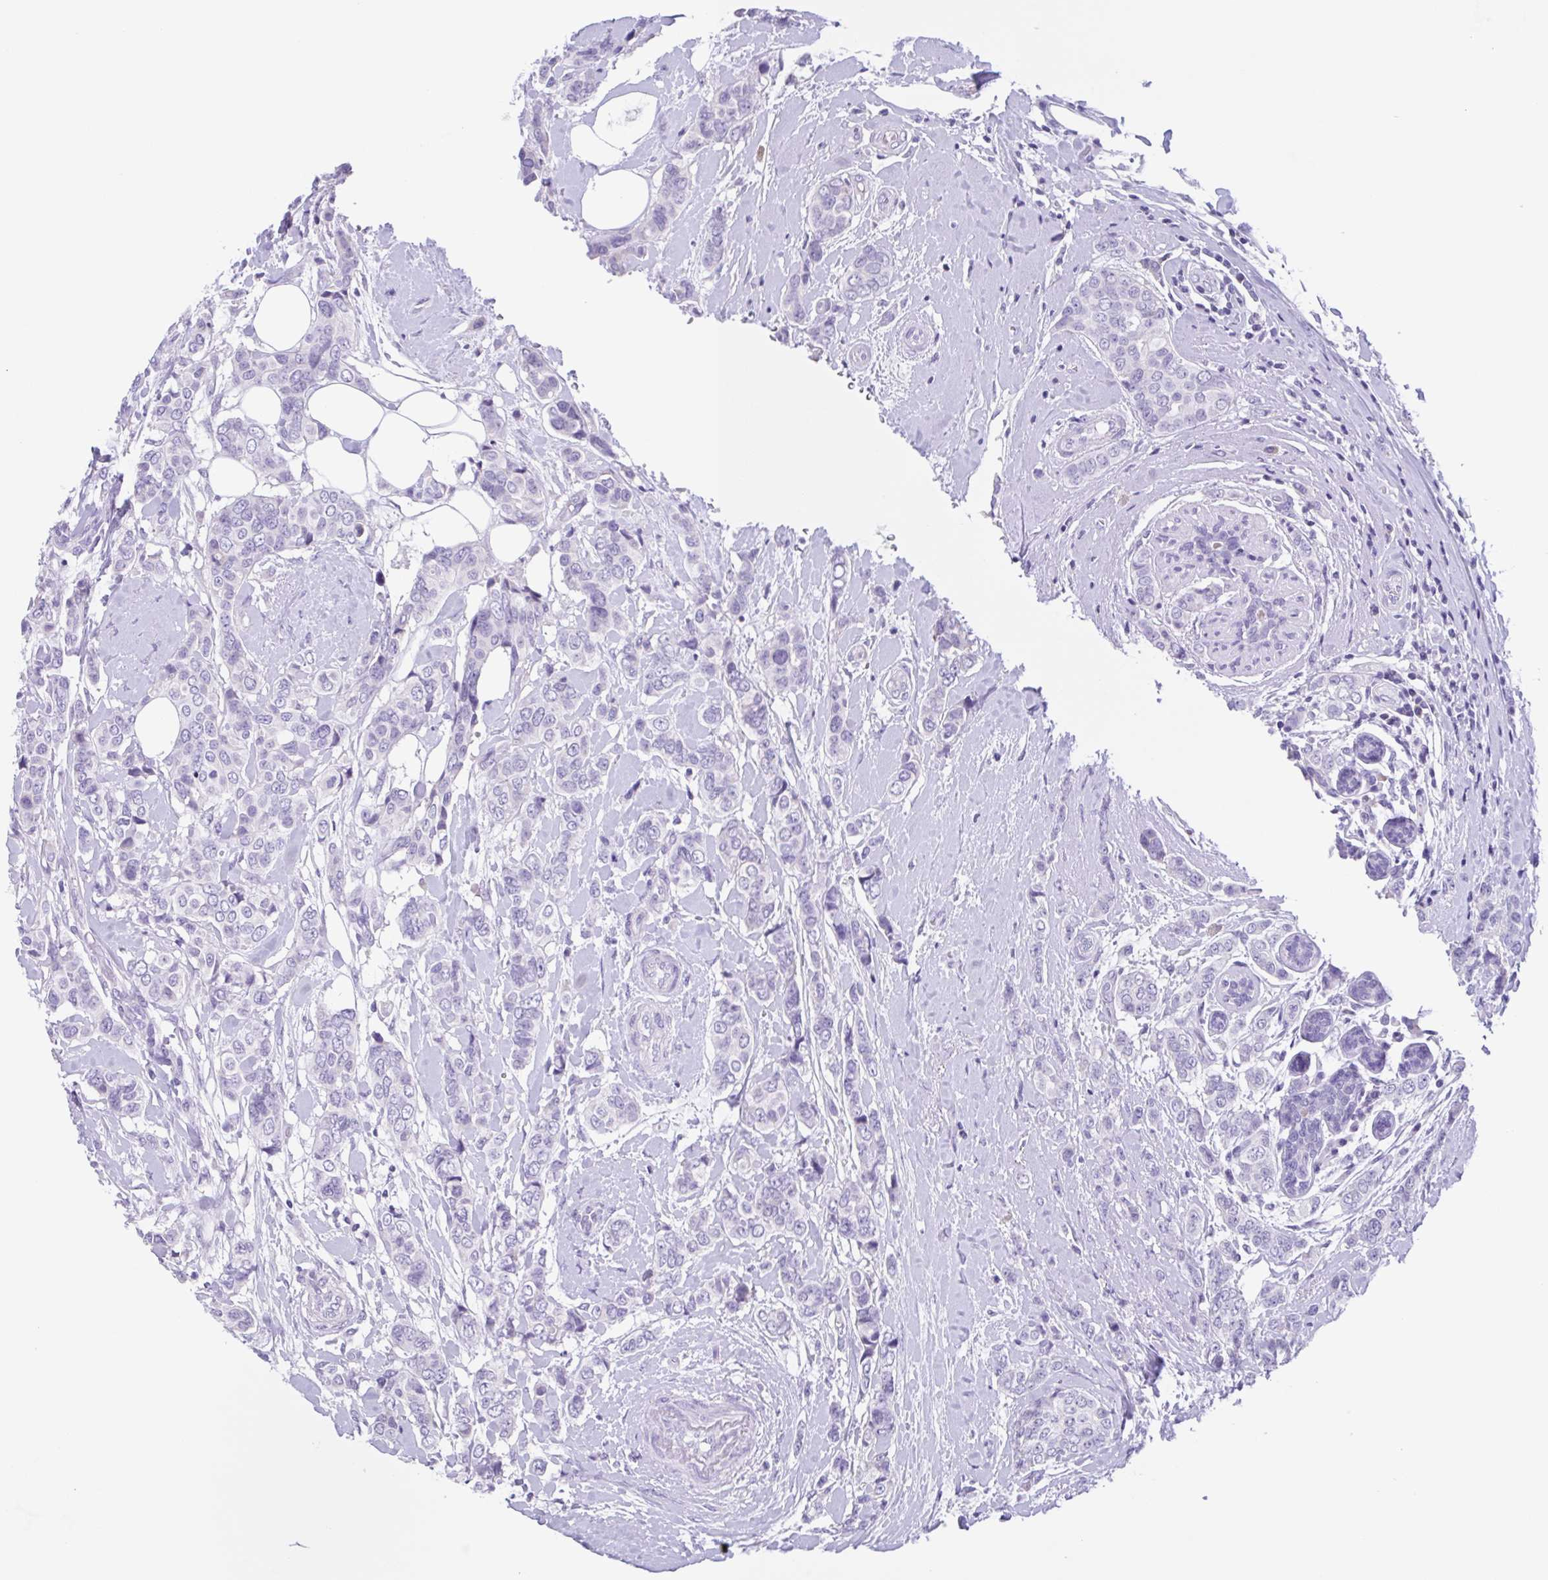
{"staining": {"intensity": "negative", "quantity": "none", "location": "none"}, "tissue": "breast cancer", "cell_type": "Tumor cells", "image_type": "cancer", "snomed": [{"axis": "morphology", "description": "Lobular carcinoma"}, {"axis": "topography", "description": "Breast"}], "caption": "Tumor cells are negative for brown protein staining in breast cancer (lobular carcinoma).", "gene": "INAFM1", "patient": {"sex": "female", "age": 51}}